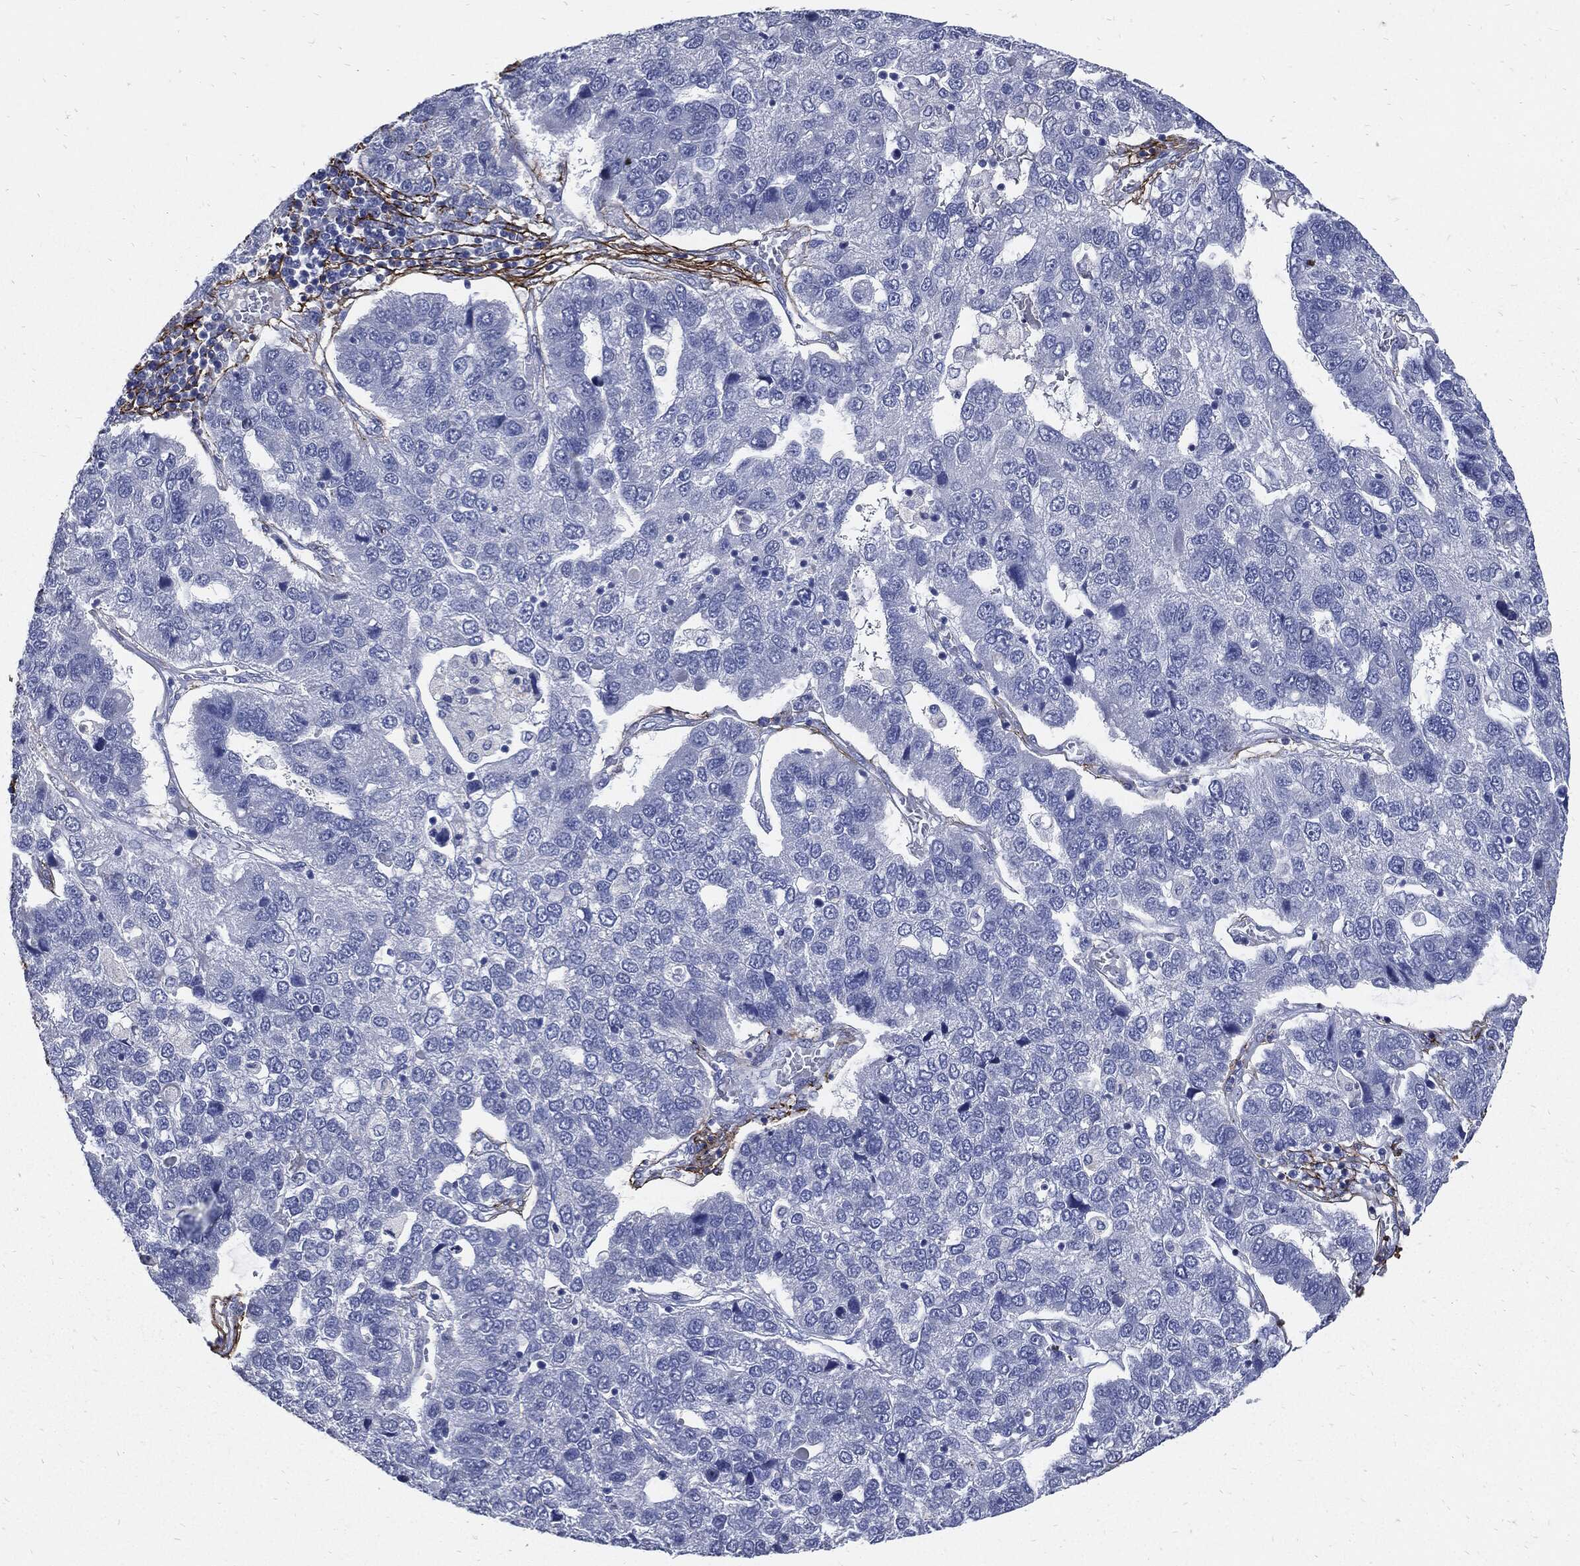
{"staining": {"intensity": "negative", "quantity": "none", "location": "none"}, "tissue": "pancreatic cancer", "cell_type": "Tumor cells", "image_type": "cancer", "snomed": [{"axis": "morphology", "description": "Adenocarcinoma, NOS"}, {"axis": "topography", "description": "Pancreas"}], "caption": "Photomicrograph shows no significant protein expression in tumor cells of pancreatic cancer.", "gene": "FBN1", "patient": {"sex": "female", "age": 61}}